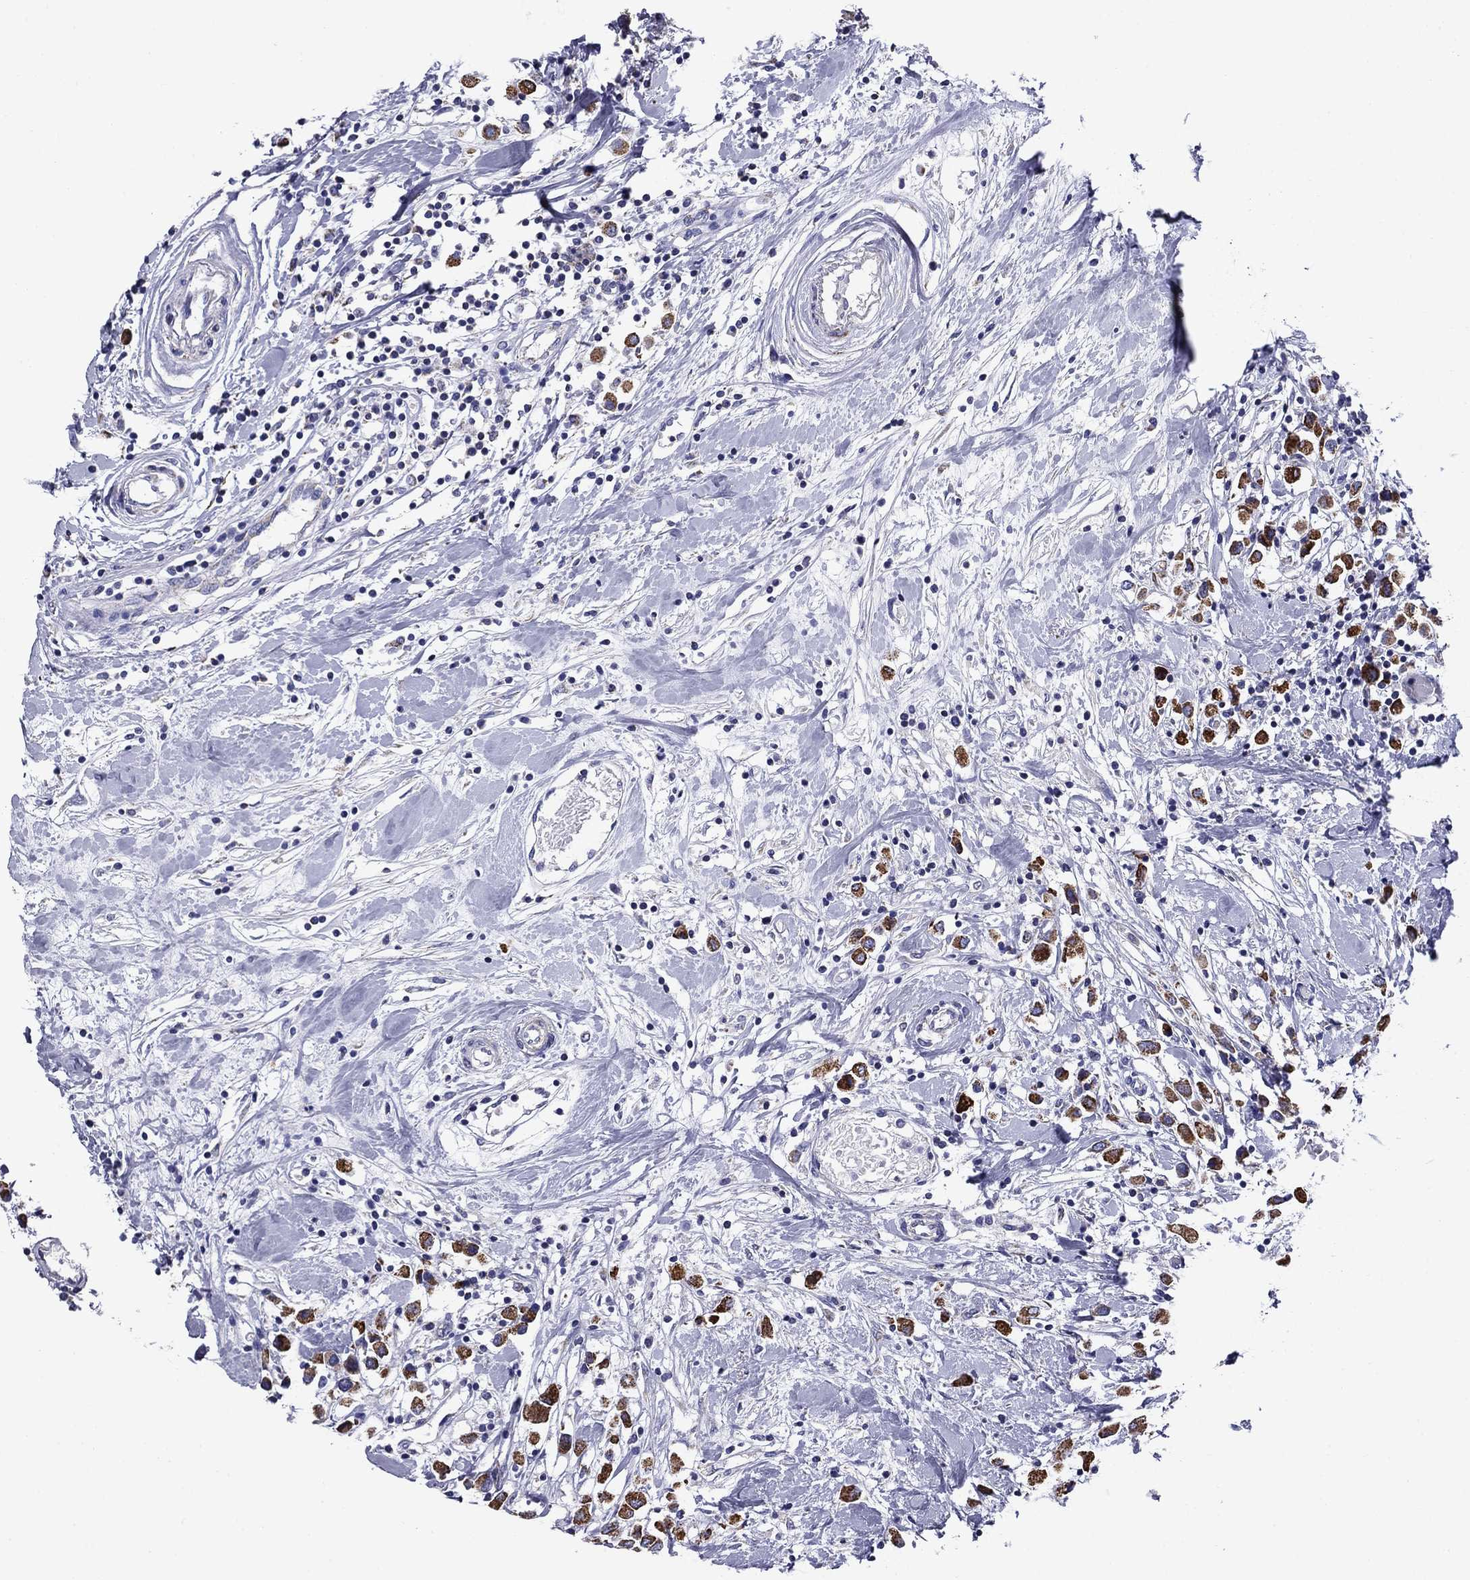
{"staining": {"intensity": "strong", "quantity": "25%-75%", "location": "cytoplasmic/membranous"}, "tissue": "breast cancer", "cell_type": "Tumor cells", "image_type": "cancer", "snomed": [{"axis": "morphology", "description": "Duct carcinoma"}, {"axis": "topography", "description": "Breast"}], "caption": "Breast intraductal carcinoma stained with immunohistochemistry (IHC) displays strong cytoplasmic/membranous positivity in about 25%-75% of tumor cells.", "gene": "ACADSB", "patient": {"sex": "female", "age": 61}}